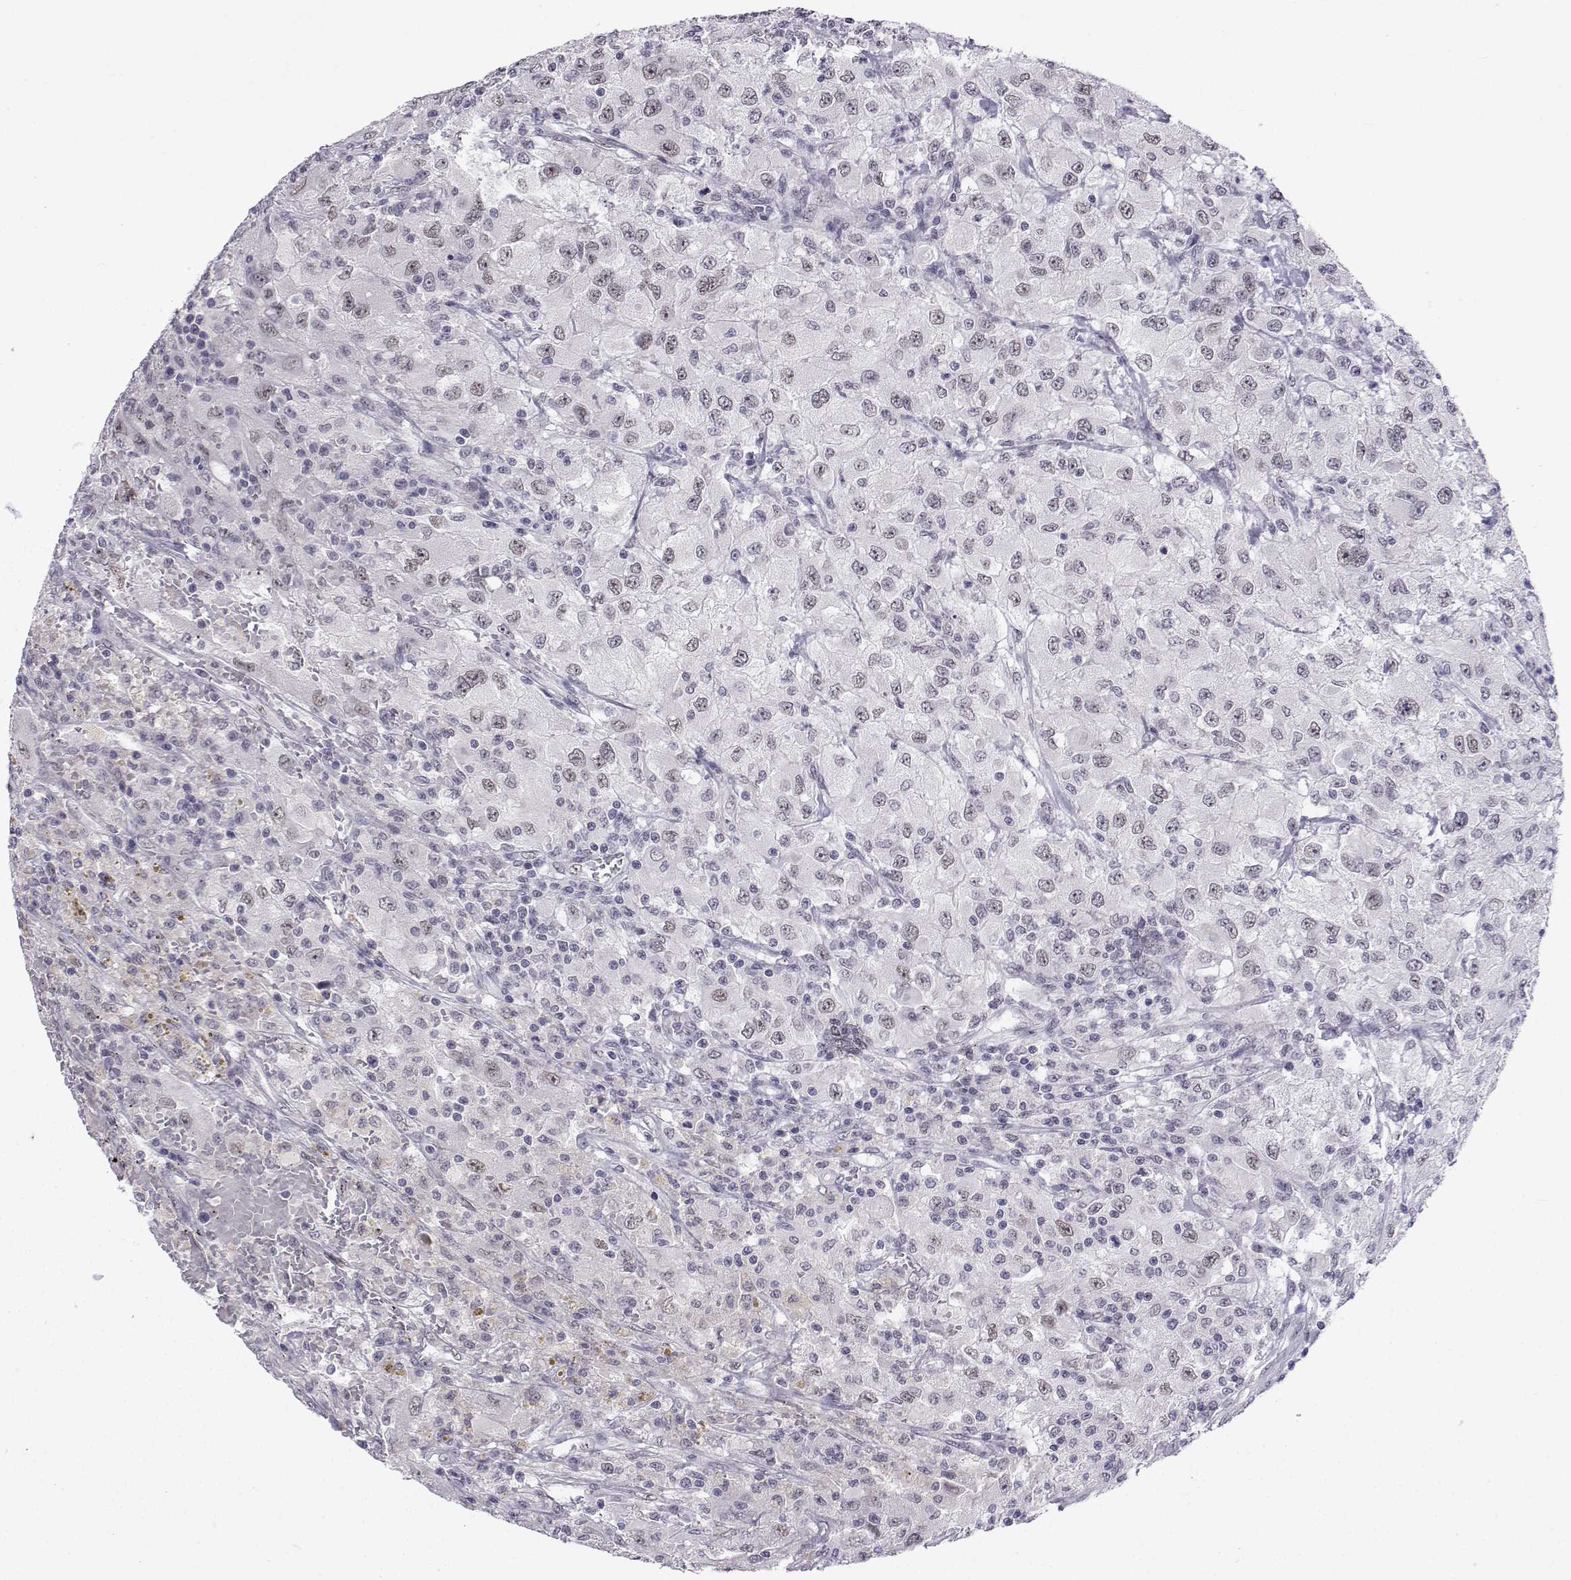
{"staining": {"intensity": "negative", "quantity": "none", "location": "none"}, "tissue": "renal cancer", "cell_type": "Tumor cells", "image_type": "cancer", "snomed": [{"axis": "morphology", "description": "Adenocarcinoma, NOS"}, {"axis": "topography", "description": "Kidney"}], "caption": "DAB (3,3'-diaminobenzidine) immunohistochemical staining of renal adenocarcinoma shows no significant staining in tumor cells.", "gene": "MED26", "patient": {"sex": "female", "age": 67}}